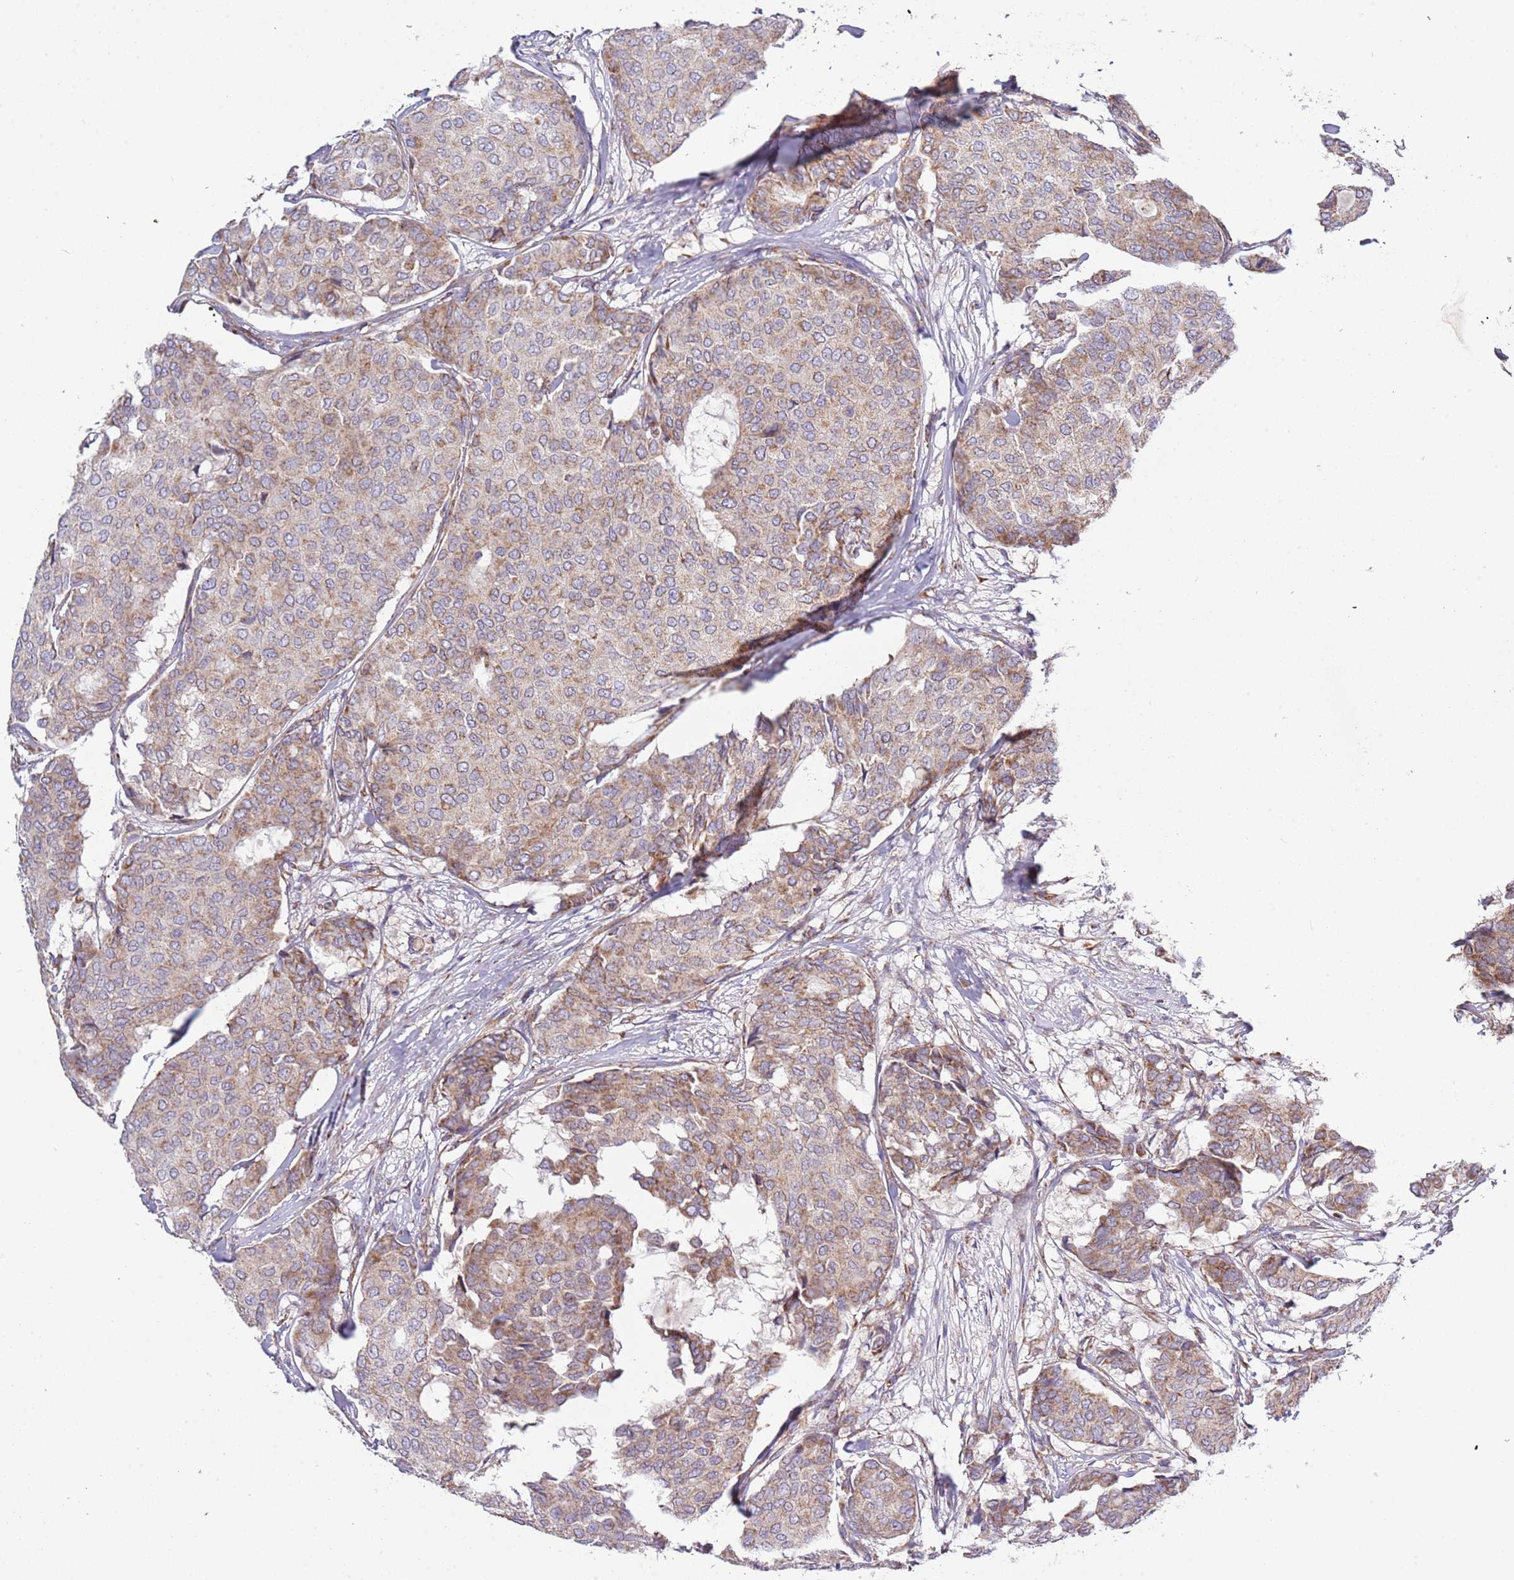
{"staining": {"intensity": "moderate", "quantity": "25%-75%", "location": "cytoplasmic/membranous"}, "tissue": "breast cancer", "cell_type": "Tumor cells", "image_type": "cancer", "snomed": [{"axis": "morphology", "description": "Duct carcinoma"}, {"axis": "topography", "description": "Breast"}], "caption": "A micrograph of human breast cancer (infiltrating ductal carcinoma) stained for a protein shows moderate cytoplasmic/membranous brown staining in tumor cells. (Brightfield microscopy of DAB IHC at high magnification).", "gene": "IRS4", "patient": {"sex": "female", "age": 75}}